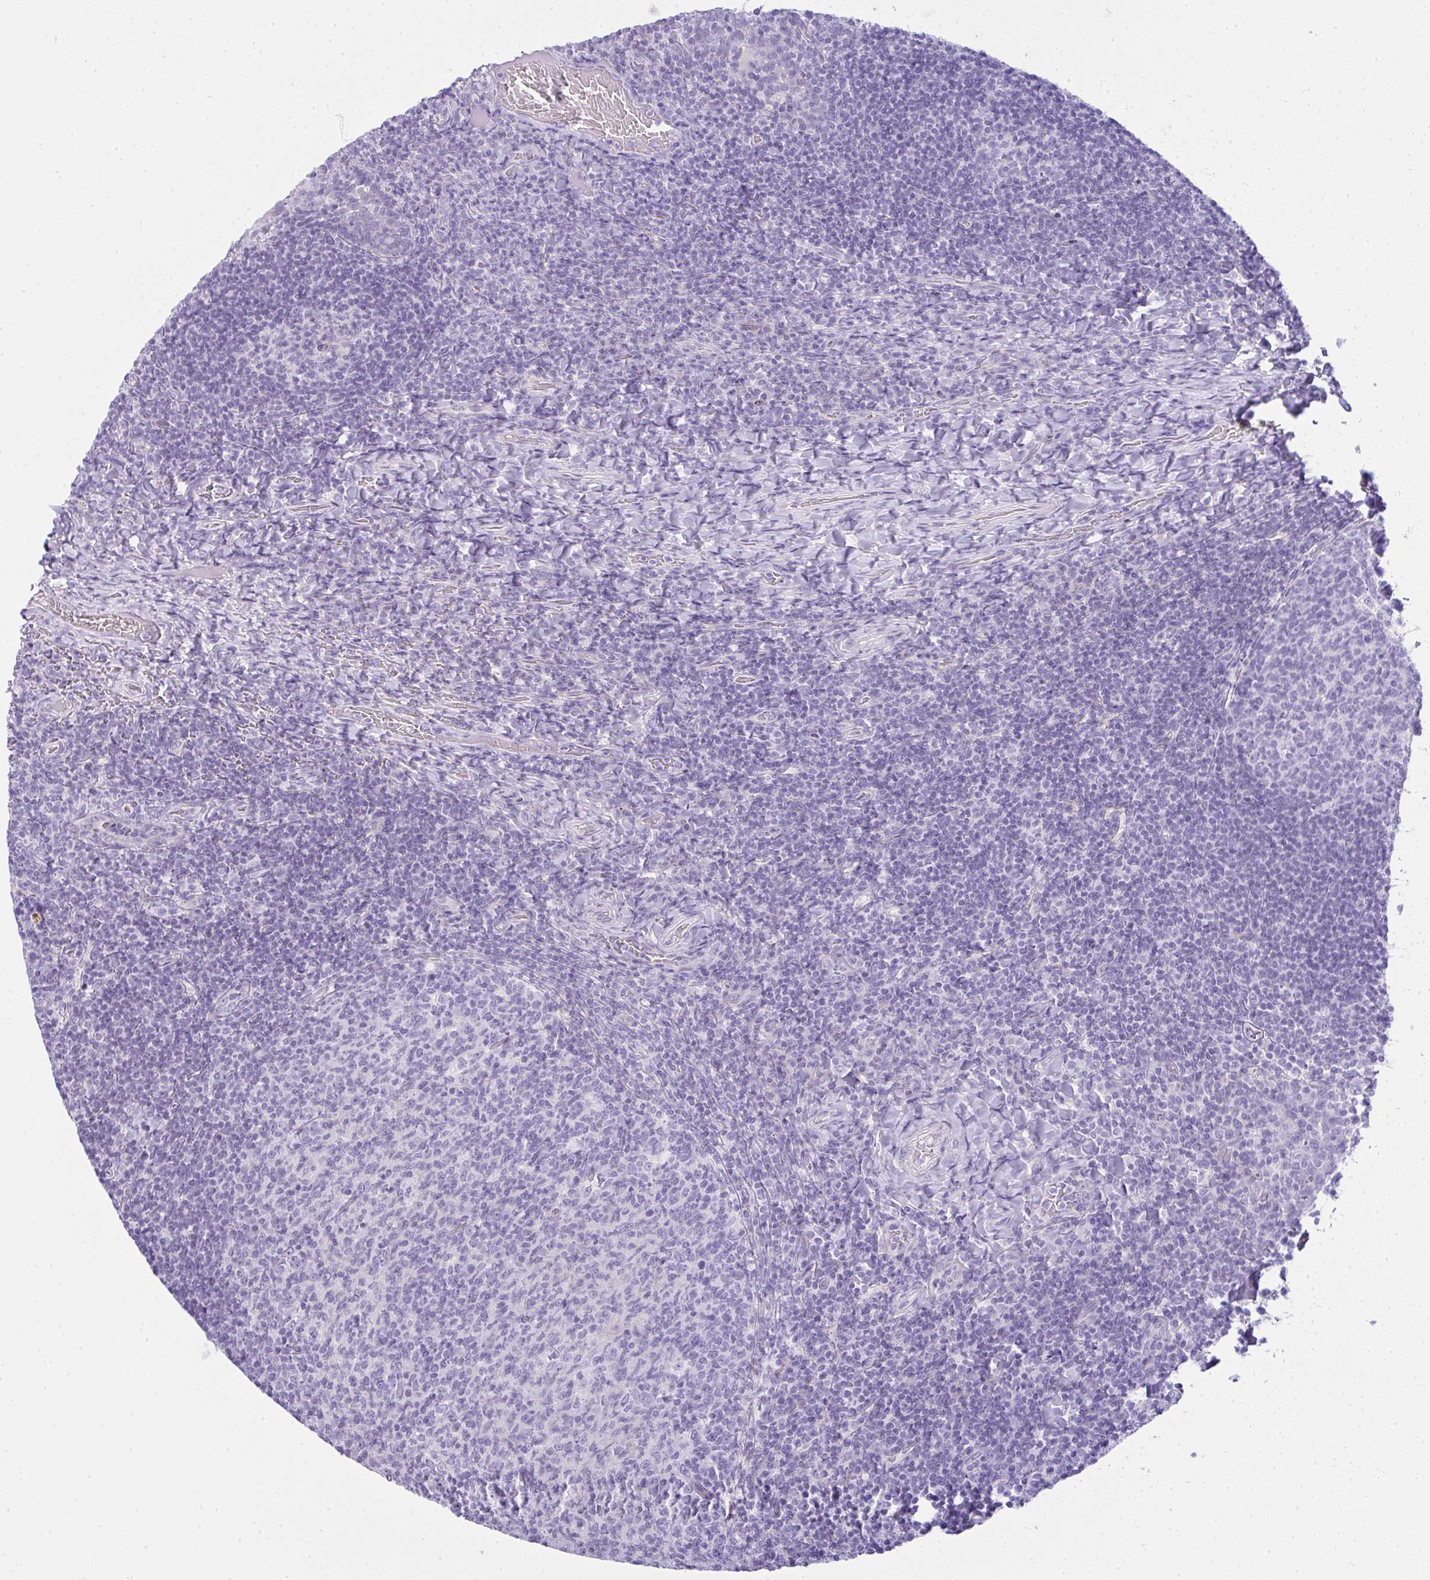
{"staining": {"intensity": "negative", "quantity": "none", "location": "none"}, "tissue": "tonsil", "cell_type": "Germinal center cells", "image_type": "normal", "snomed": [{"axis": "morphology", "description": "Normal tissue, NOS"}, {"axis": "topography", "description": "Tonsil"}], "caption": "Tonsil was stained to show a protein in brown. There is no significant expression in germinal center cells. Nuclei are stained in blue.", "gene": "RASL10A", "patient": {"sex": "female", "age": 10}}